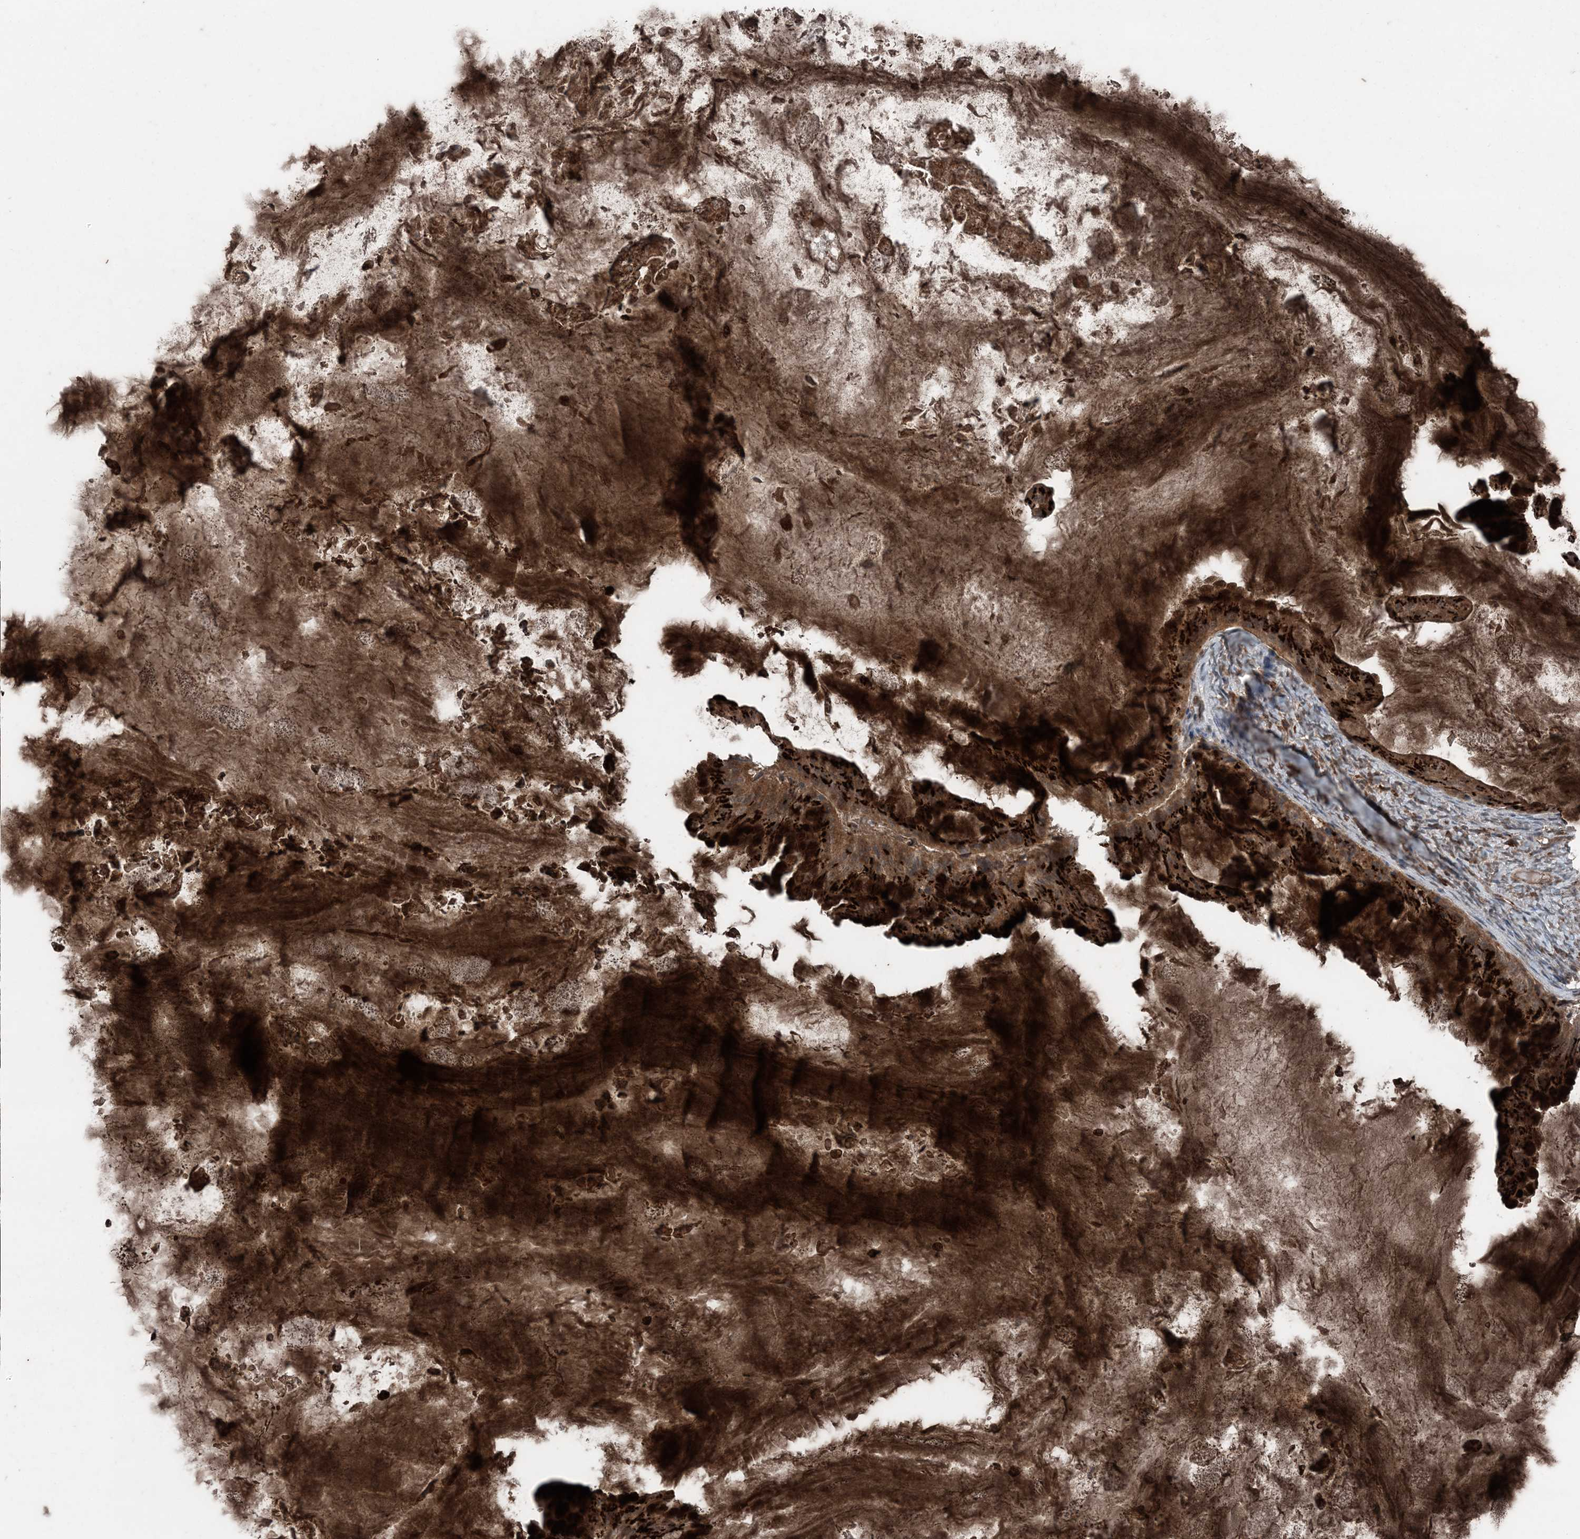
{"staining": {"intensity": "strong", "quantity": ">75%", "location": "cytoplasmic/membranous"}, "tissue": "ovarian cancer", "cell_type": "Tumor cells", "image_type": "cancer", "snomed": [{"axis": "morphology", "description": "Cystadenocarcinoma, mucinous, NOS"}, {"axis": "topography", "description": "Ovary"}], "caption": "Brown immunohistochemical staining in mucinous cystadenocarcinoma (ovarian) shows strong cytoplasmic/membranous positivity in about >75% of tumor cells.", "gene": "CFL1", "patient": {"sex": "female", "age": 61}}